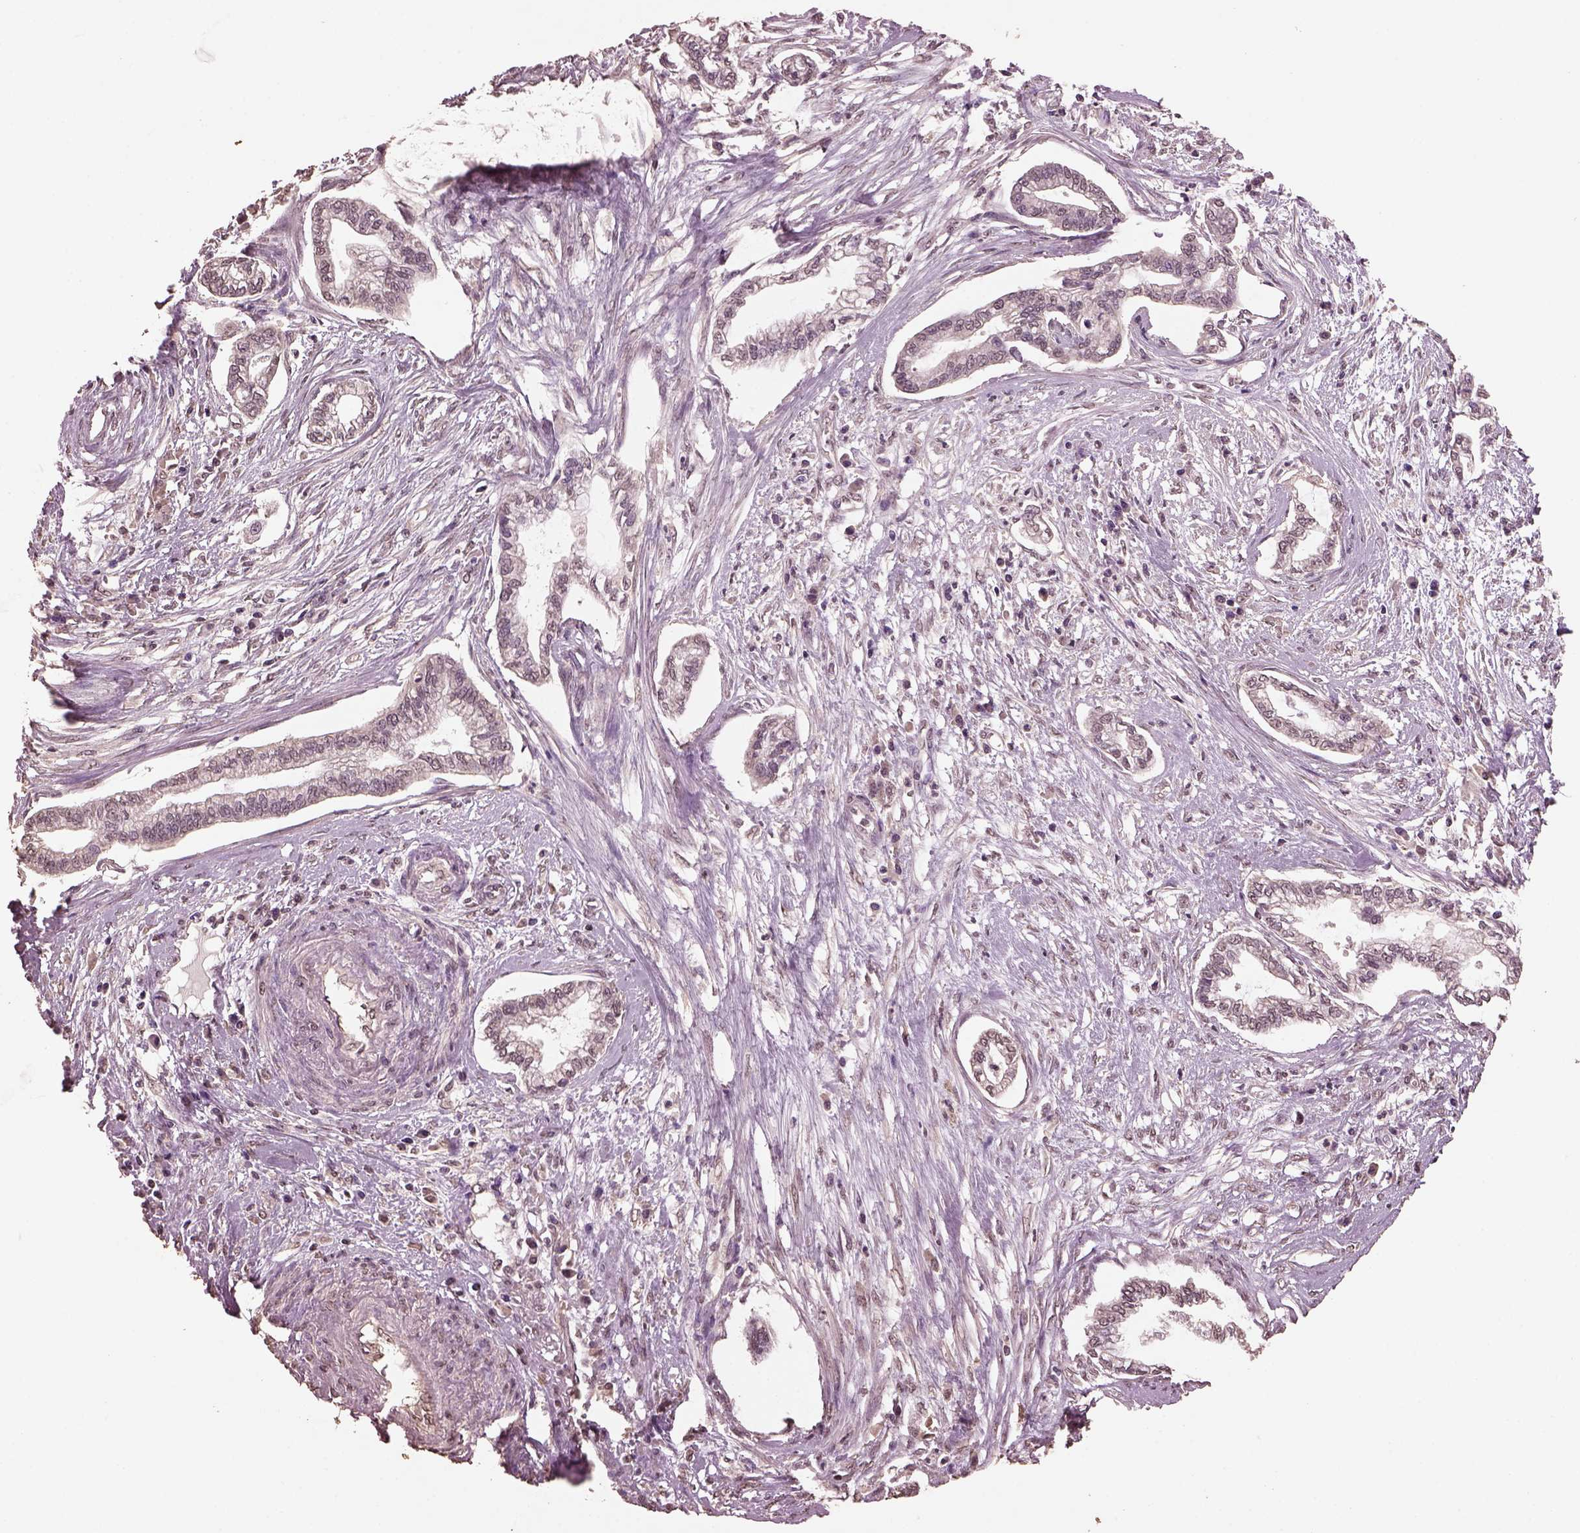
{"staining": {"intensity": "negative", "quantity": "none", "location": "none"}, "tissue": "cervical cancer", "cell_type": "Tumor cells", "image_type": "cancer", "snomed": [{"axis": "morphology", "description": "Adenocarcinoma, NOS"}, {"axis": "topography", "description": "Cervix"}], "caption": "Tumor cells show no significant expression in cervical adenocarcinoma.", "gene": "CPT1C", "patient": {"sex": "female", "age": 62}}